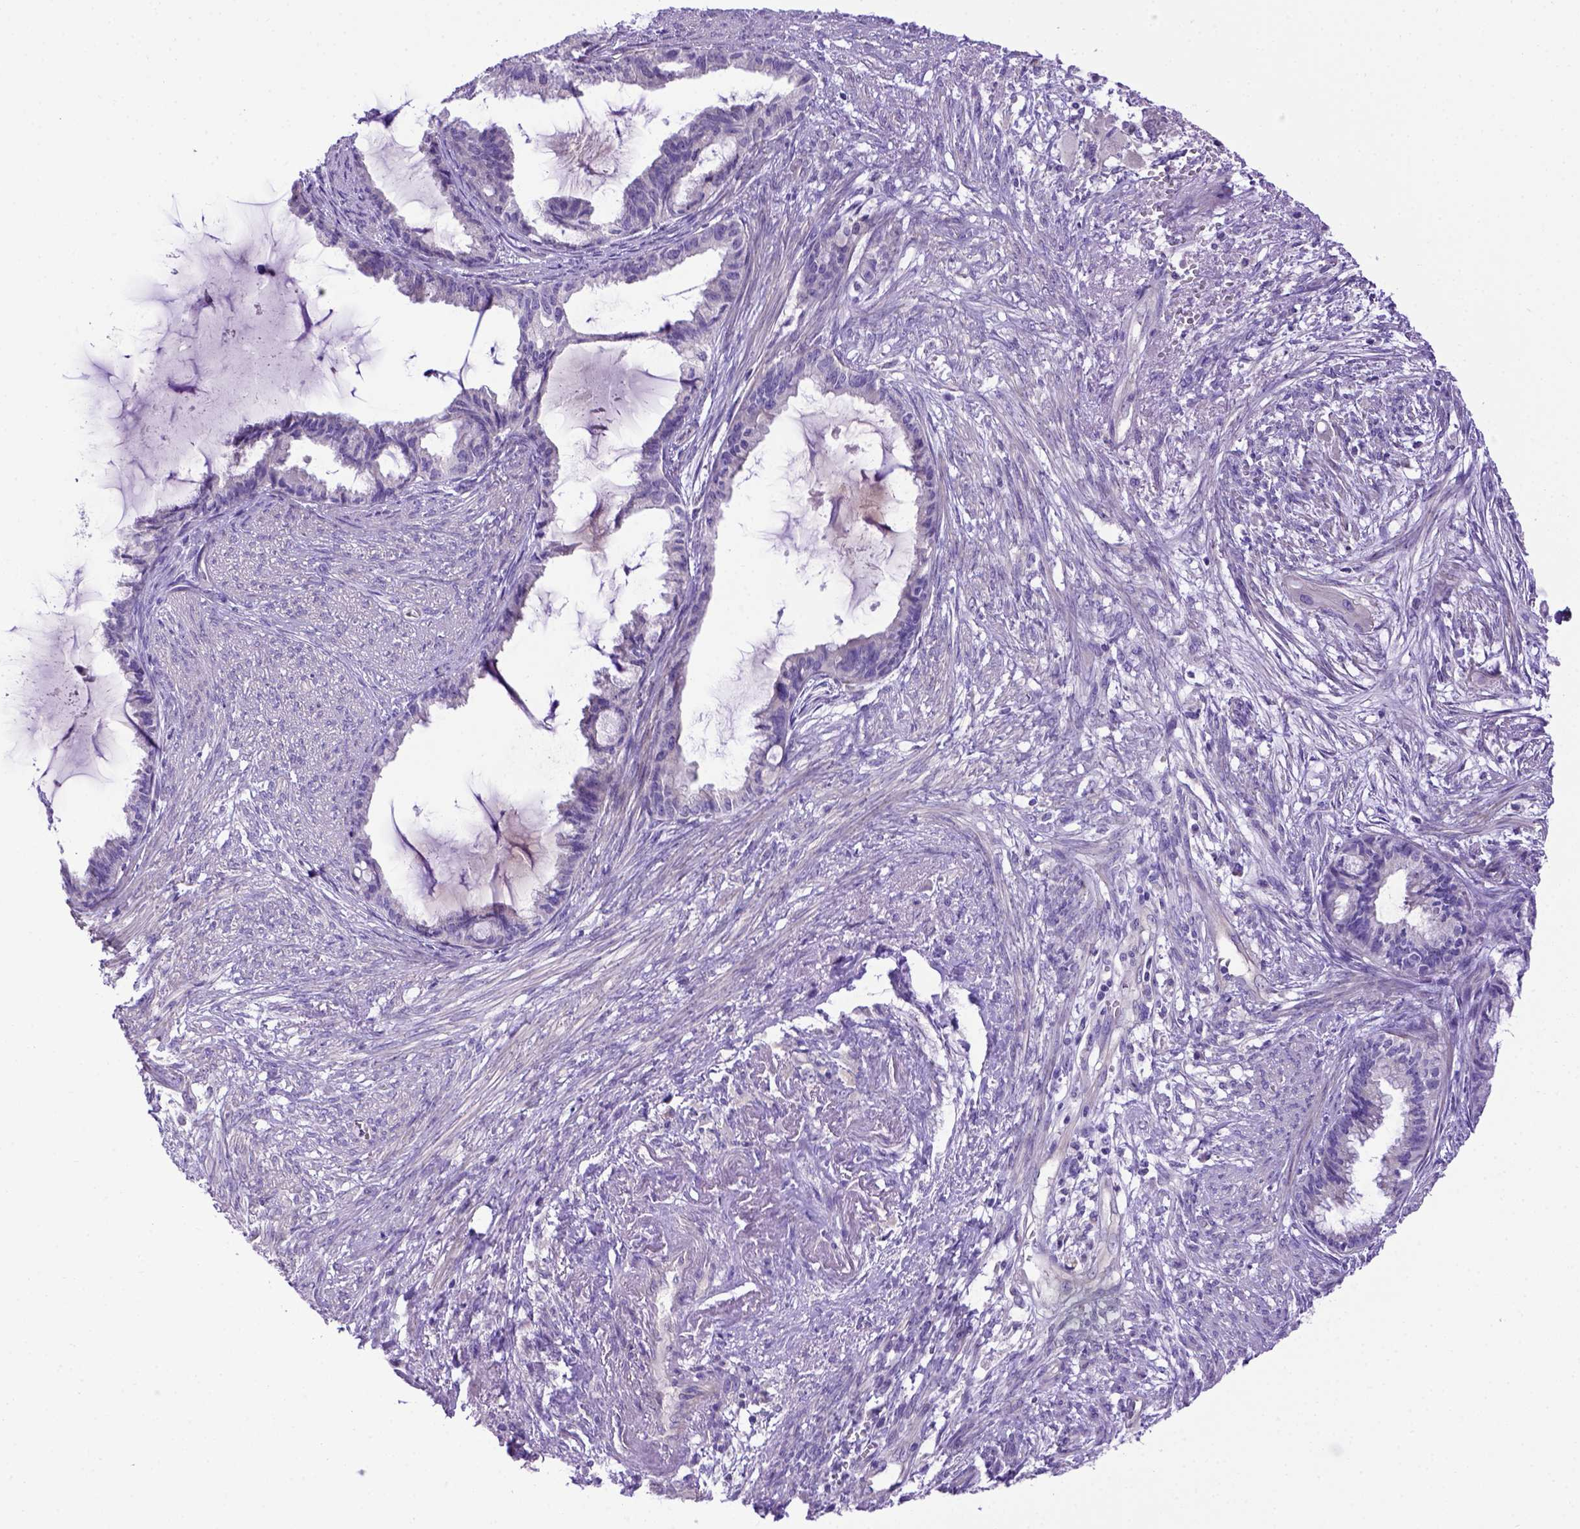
{"staining": {"intensity": "negative", "quantity": "none", "location": "none"}, "tissue": "endometrial cancer", "cell_type": "Tumor cells", "image_type": "cancer", "snomed": [{"axis": "morphology", "description": "Adenocarcinoma, NOS"}, {"axis": "topography", "description": "Endometrium"}], "caption": "The image displays no significant expression in tumor cells of endometrial cancer (adenocarcinoma).", "gene": "ADAM12", "patient": {"sex": "female", "age": 86}}